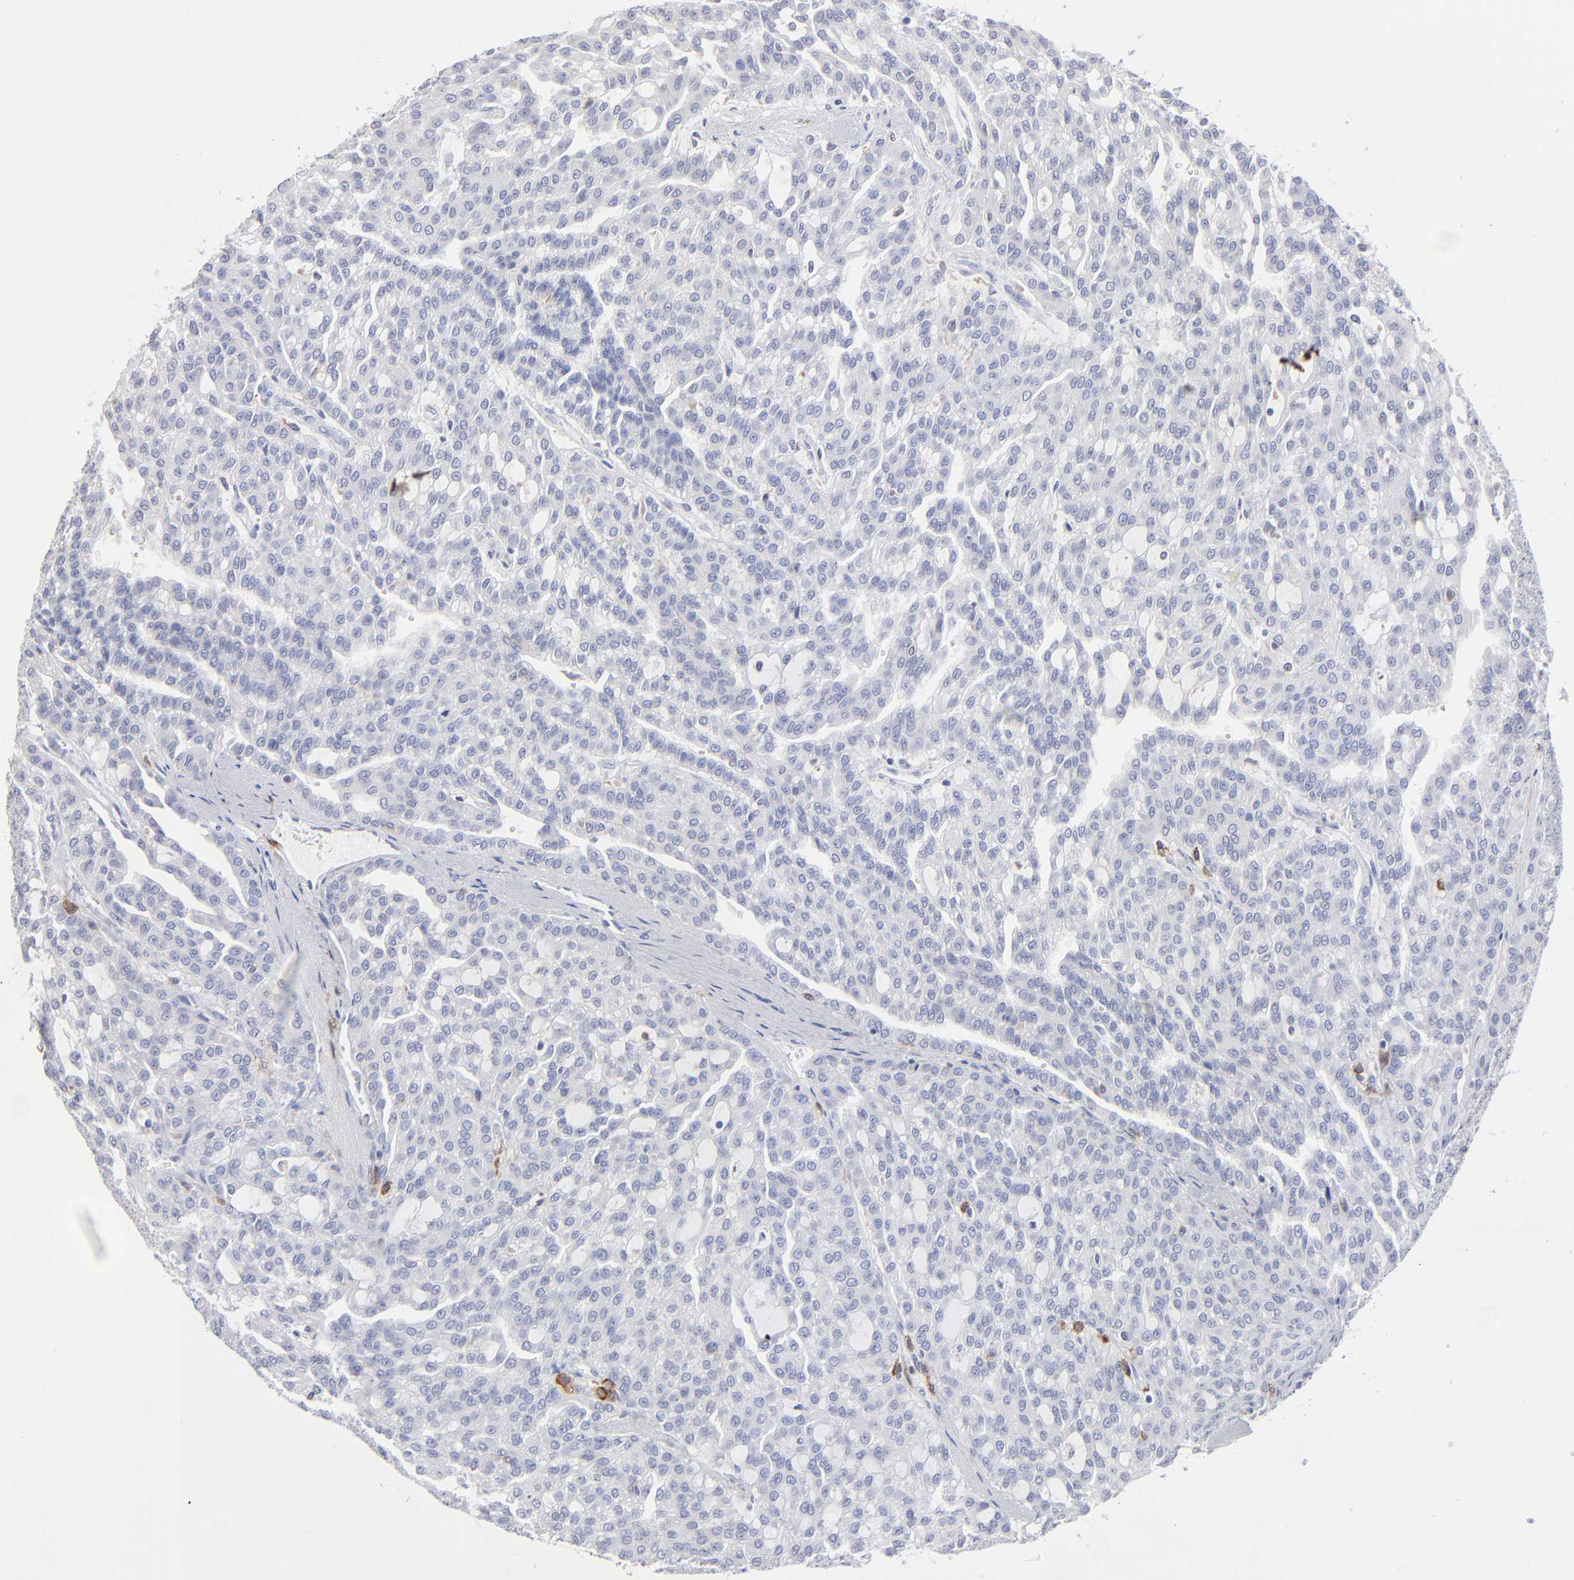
{"staining": {"intensity": "negative", "quantity": "none", "location": "none"}, "tissue": "renal cancer", "cell_type": "Tumor cells", "image_type": "cancer", "snomed": [{"axis": "morphology", "description": "Adenocarcinoma, NOS"}, {"axis": "topography", "description": "Kidney"}], "caption": "DAB (3,3'-diaminobenzidine) immunohistochemical staining of human renal cancer reveals no significant staining in tumor cells. (Stains: DAB (3,3'-diaminobenzidine) immunohistochemistry (IHC) with hematoxylin counter stain, Microscopy: brightfield microscopy at high magnification).", "gene": "LAT2", "patient": {"sex": "male", "age": 63}}